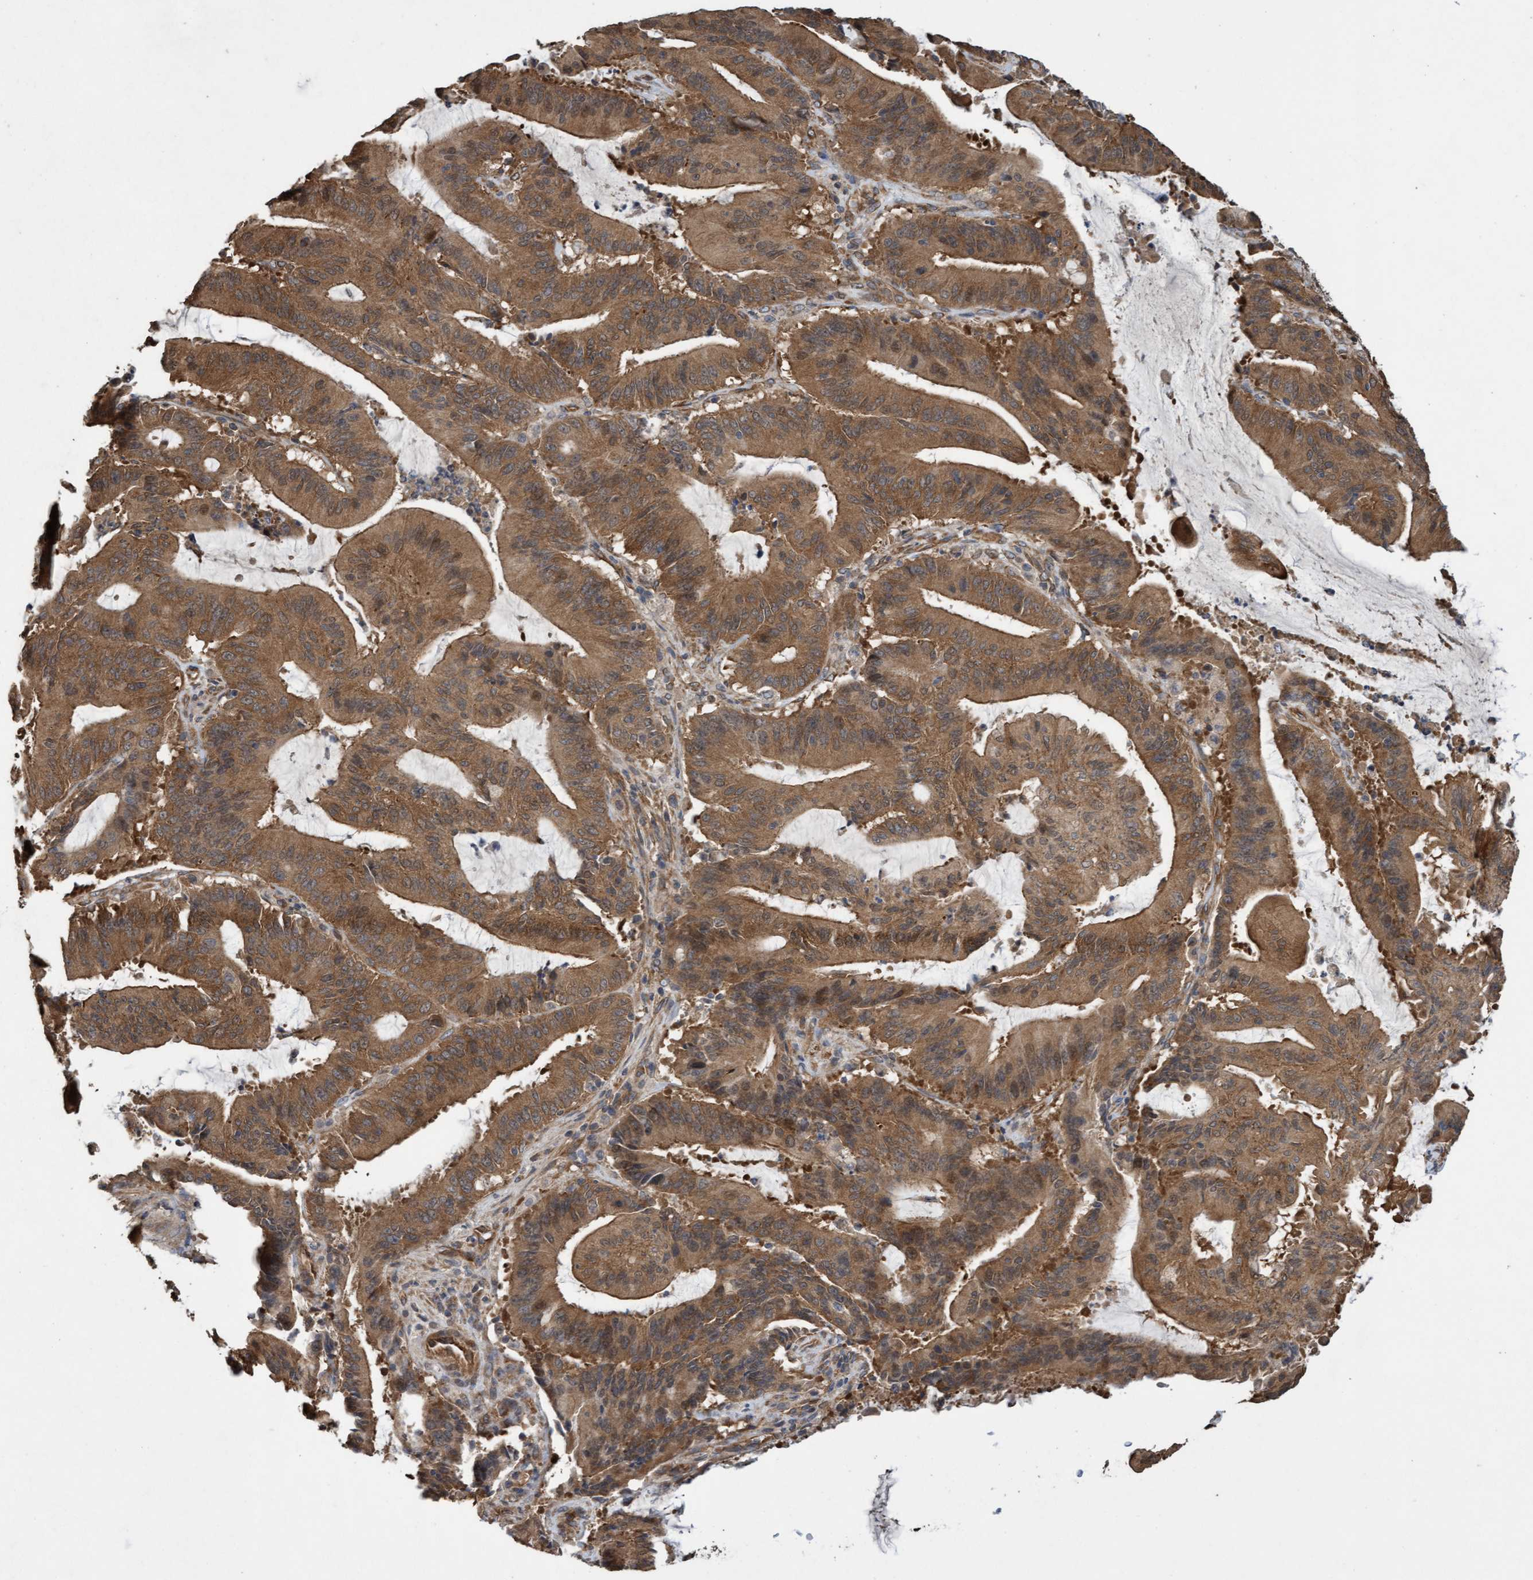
{"staining": {"intensity": "moderate", "quantity": ">75%", "location": "cytoplasmic/membranous,nuclear"}, "tissue": "liver cancer", "cell_type": "Tumor cells", "image_type": "cancer", "snomed": [{"axis": "morphology", "description": "Normal tissue, NOS"}, {"axis": "morphology", "description": "Cholangiocarcinoma"}, {"axis": "topography", "description": "Liver"}, {"axis": "topography", "description": "Peripheral nerve tissue"}], "caption": "Liver cholangiocarcinoma tissue demonstrates moderate cytoplasmic/membranous and nuclear staining in approximately >75% of tumor cells", "gene": "CDC42EP4", "patient": {"sex": "female", "age": 73}}